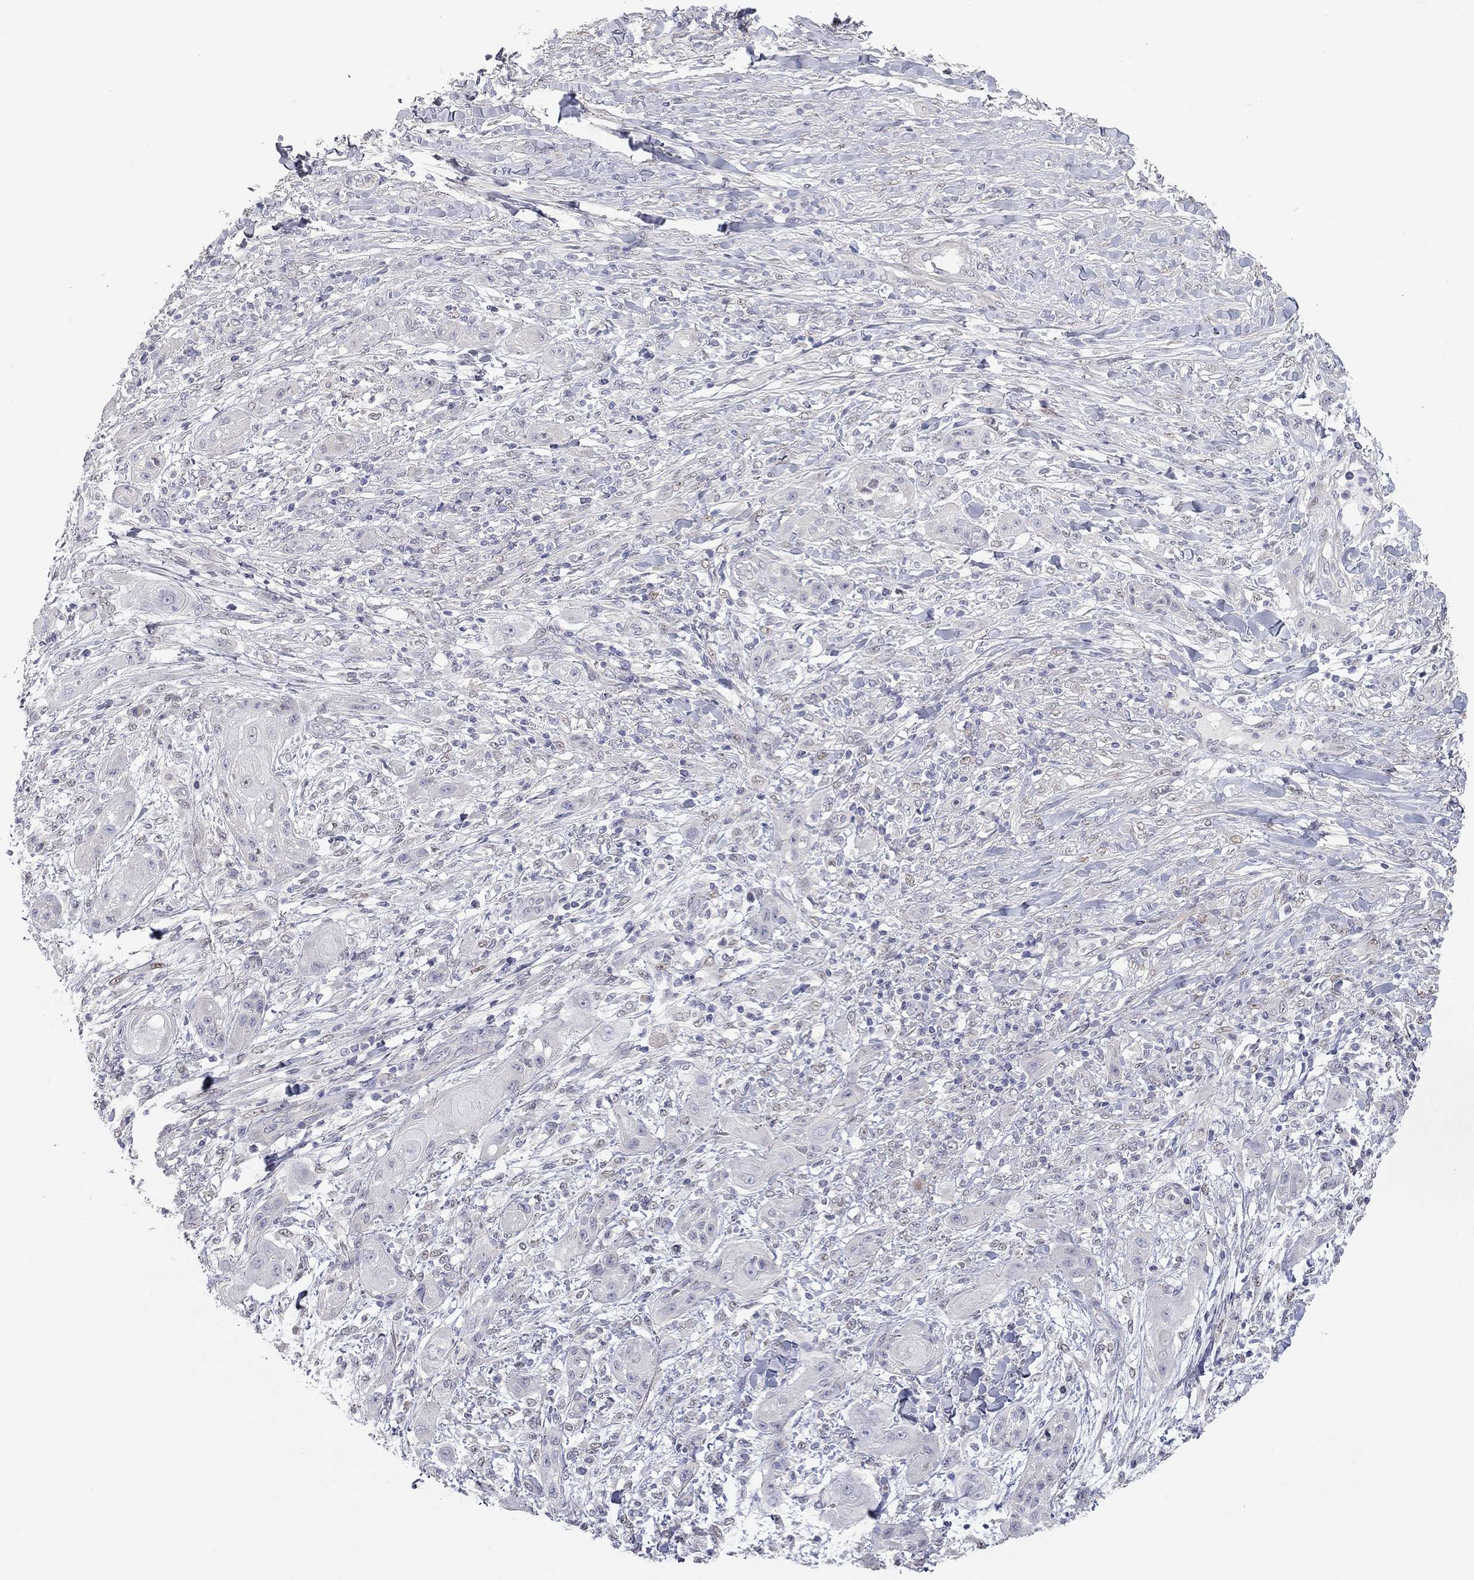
{"staining": {"intensity": "negative", "quantity": "none", "location": "none"}, "tissue": "skin cancer", "cell_type": "Tumor cells", "image_type": "cancer", "snomed": [{"axis": "morphology", "description": "Squamous cell carcinoma, NOS"}, {"axis": "topography", "description": "Skin"}], "caption": "Immunohistochemistry image of neoplastic tissue: human skin cancer stained with DAB (3,3'-diaminobenzidine) shows no significant protein expression in tumor cells.", "gene": "PAPSS2", "patient": {"sex": "male", "age": 62}}